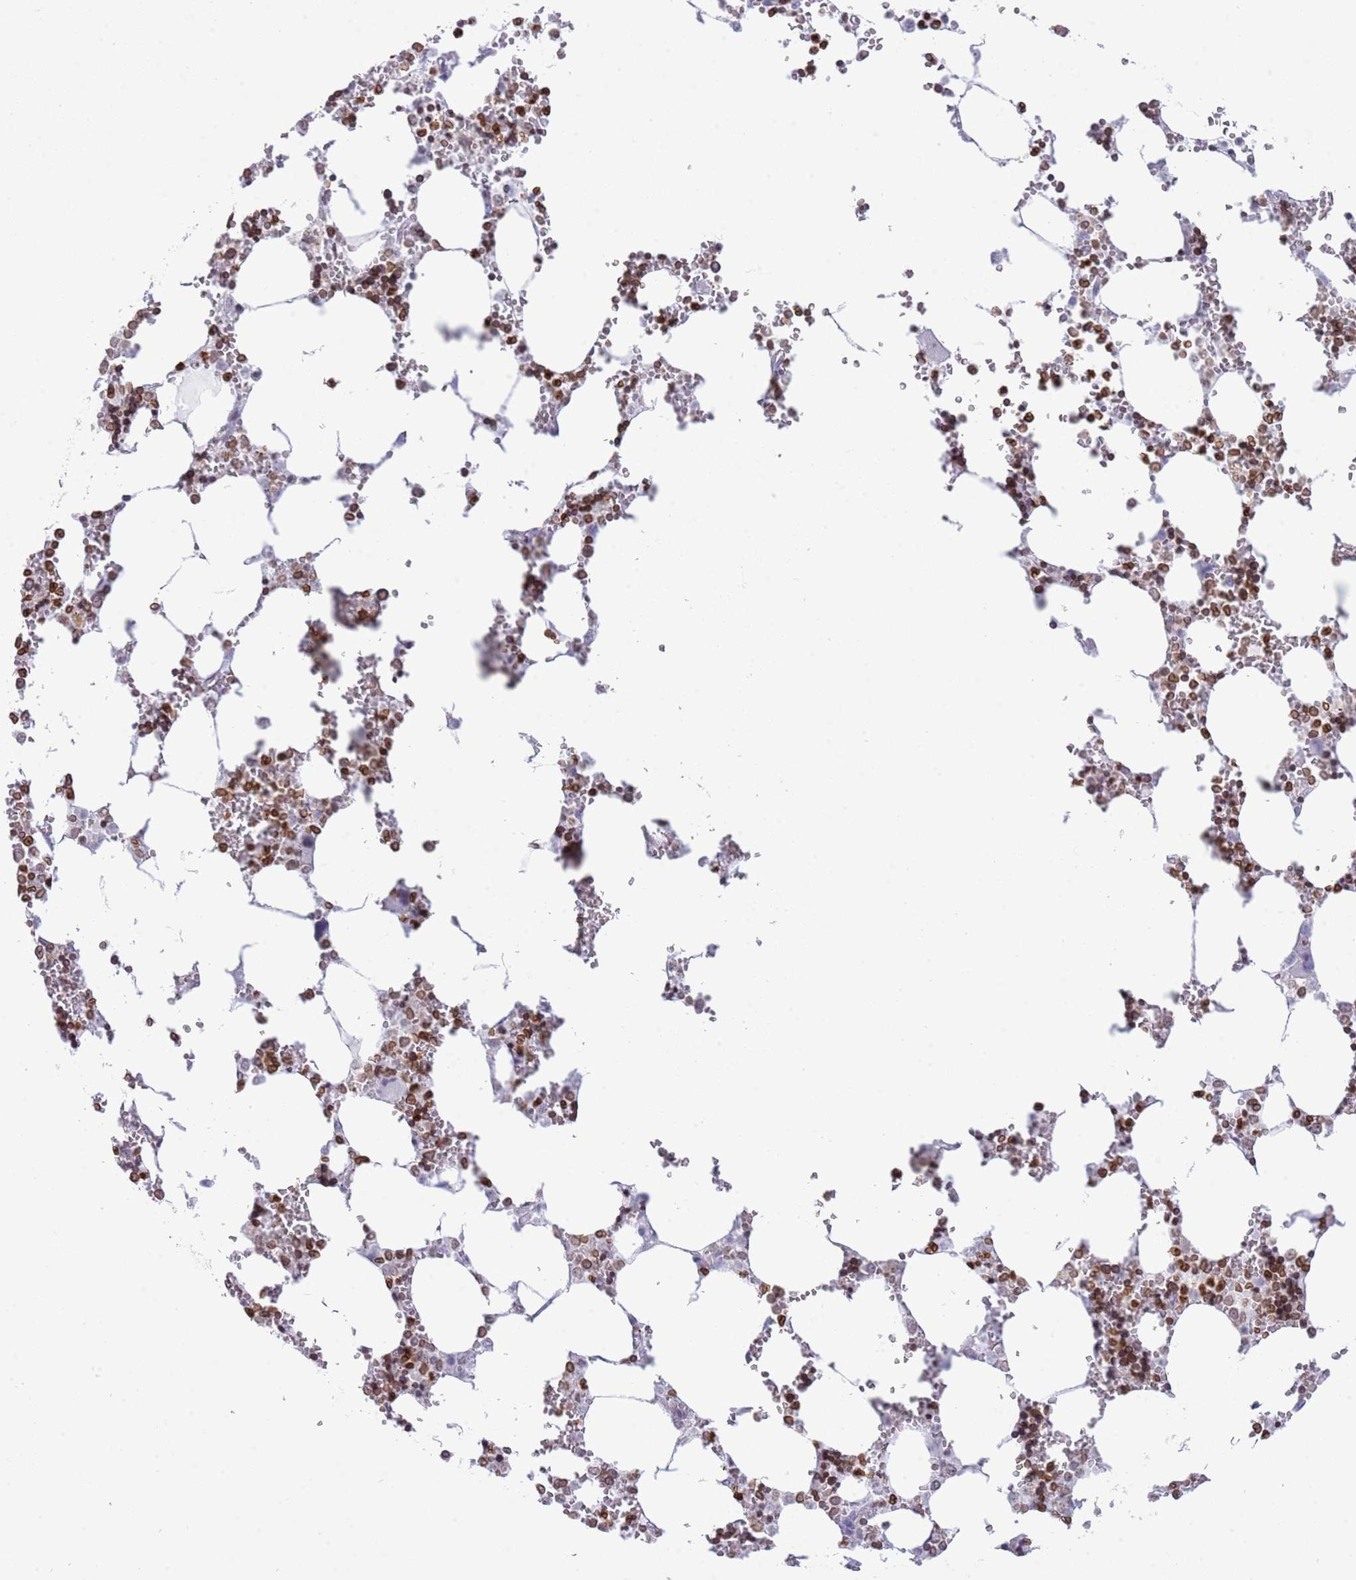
{"staining": {"intensity": "strong", "quantity": ">75%", "location": "cytoplasmic/membranous,nuclear"}, "tissue": "bone marrow", "cell_type": "Hematopoietic cells", "image_type": "normal", "snomed": [{"axis": "morphology", "description": "Normal tissue, NOS"}, {"axis": "topography", "description": "Bone marrow"}], "caption": "A high amount of strong cytoplasmic/membranous,nuclear staining is identified in approximately >75% of hematopoietic cells in normal bone marrow.", "gene": "LBR", "patient": {"sex": "male", "age": 64}}